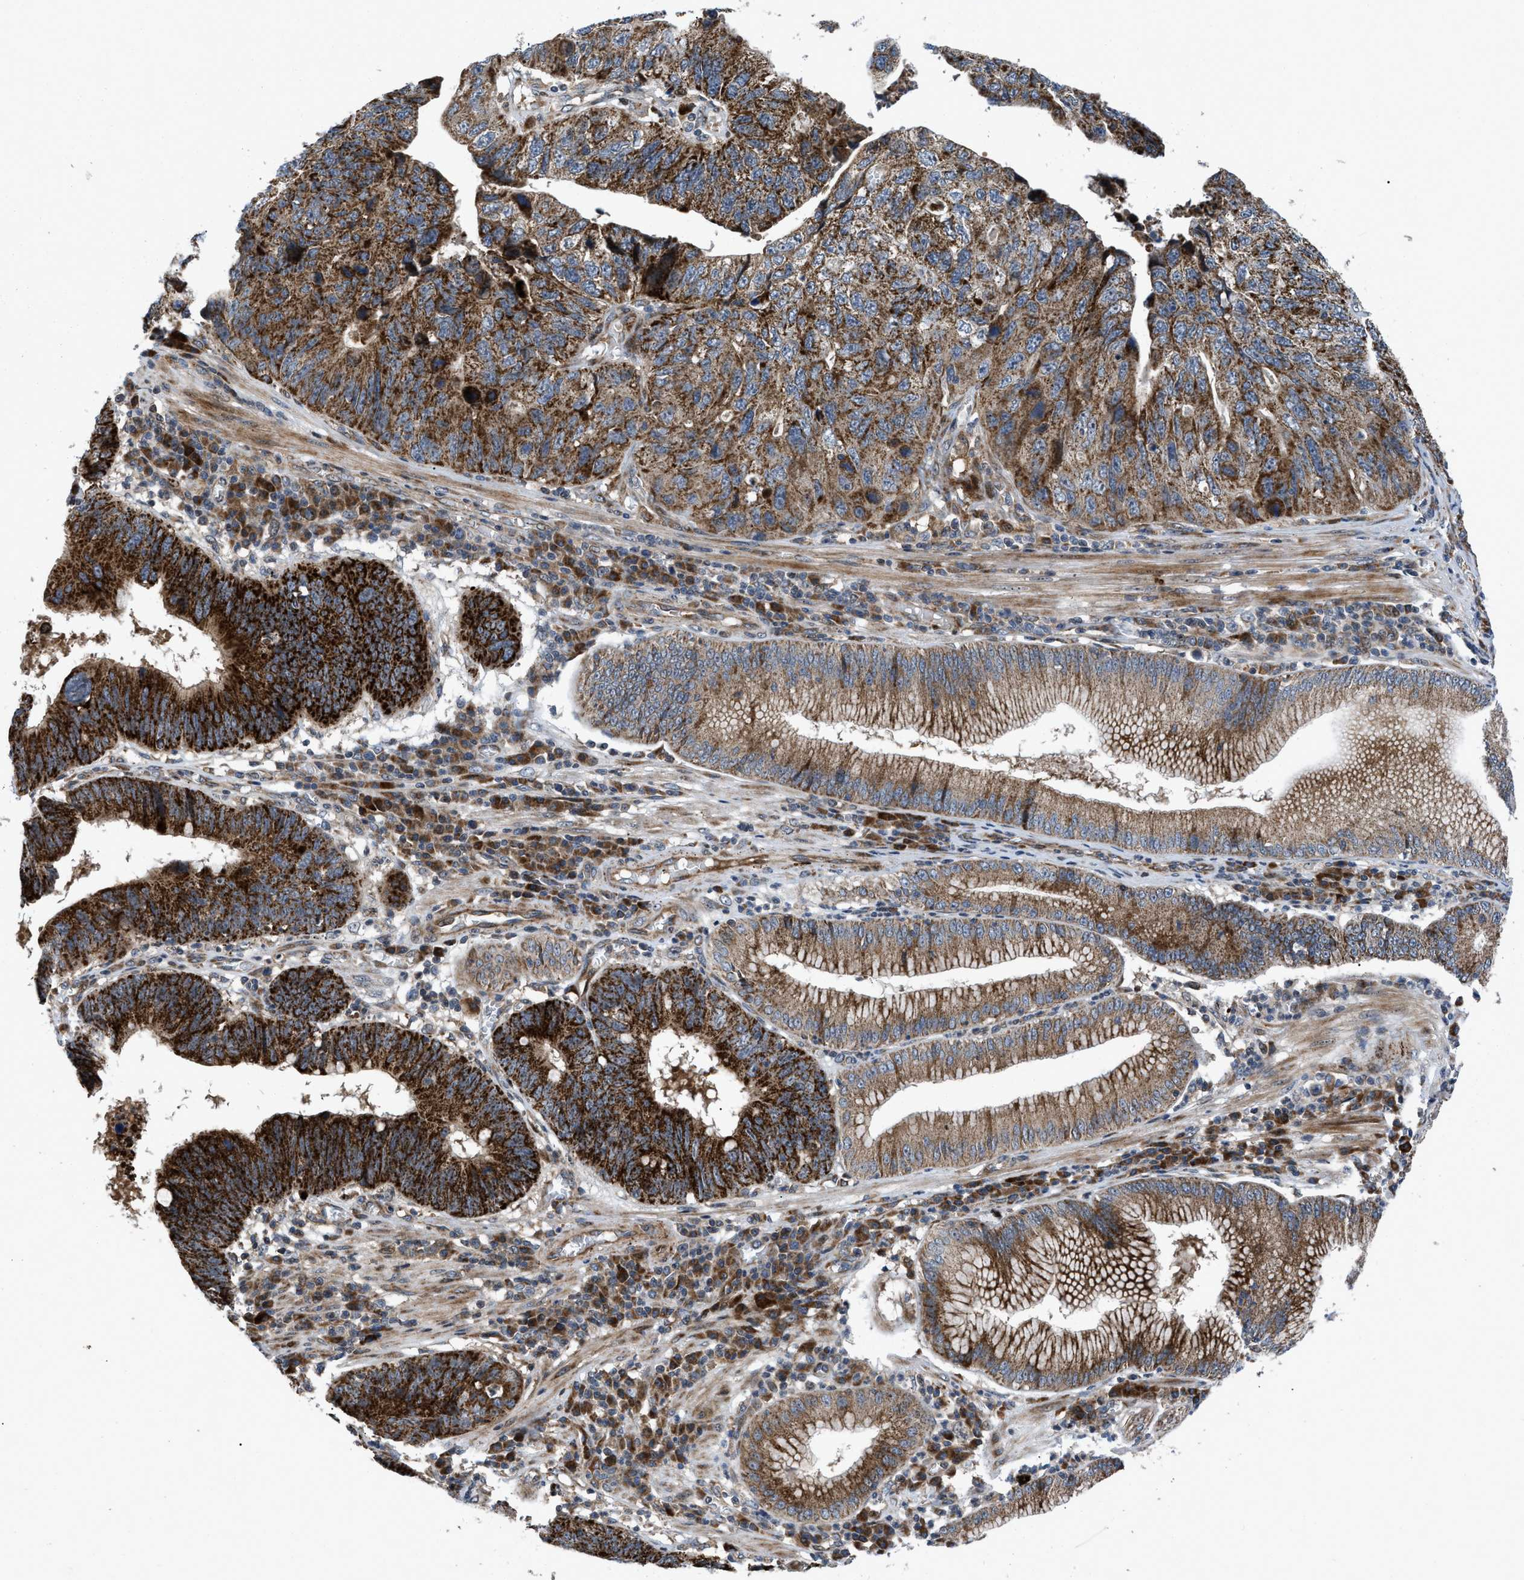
{"staining": {"intensity": "strong", "quantity": ">75%", "location": "cytoplasmic/membranous"}, "tissue": "stomach cancer", "cell_type": "Tumor cells", "image_type": "cancer", "snomed": [{"axis": "morphology", "description": "Adenocarcinoma, NOS"}, {"axis": "topography", "description": "Stomach"}], "caption": "Protein expression analysis of stomach cancer (adenocarcinoma) shows strong cytoplasmic/membranous positivity in approximately >75% of tumor cells.", "gene": "AP3M2", "patient": {"sex": "male", "age": 59}}